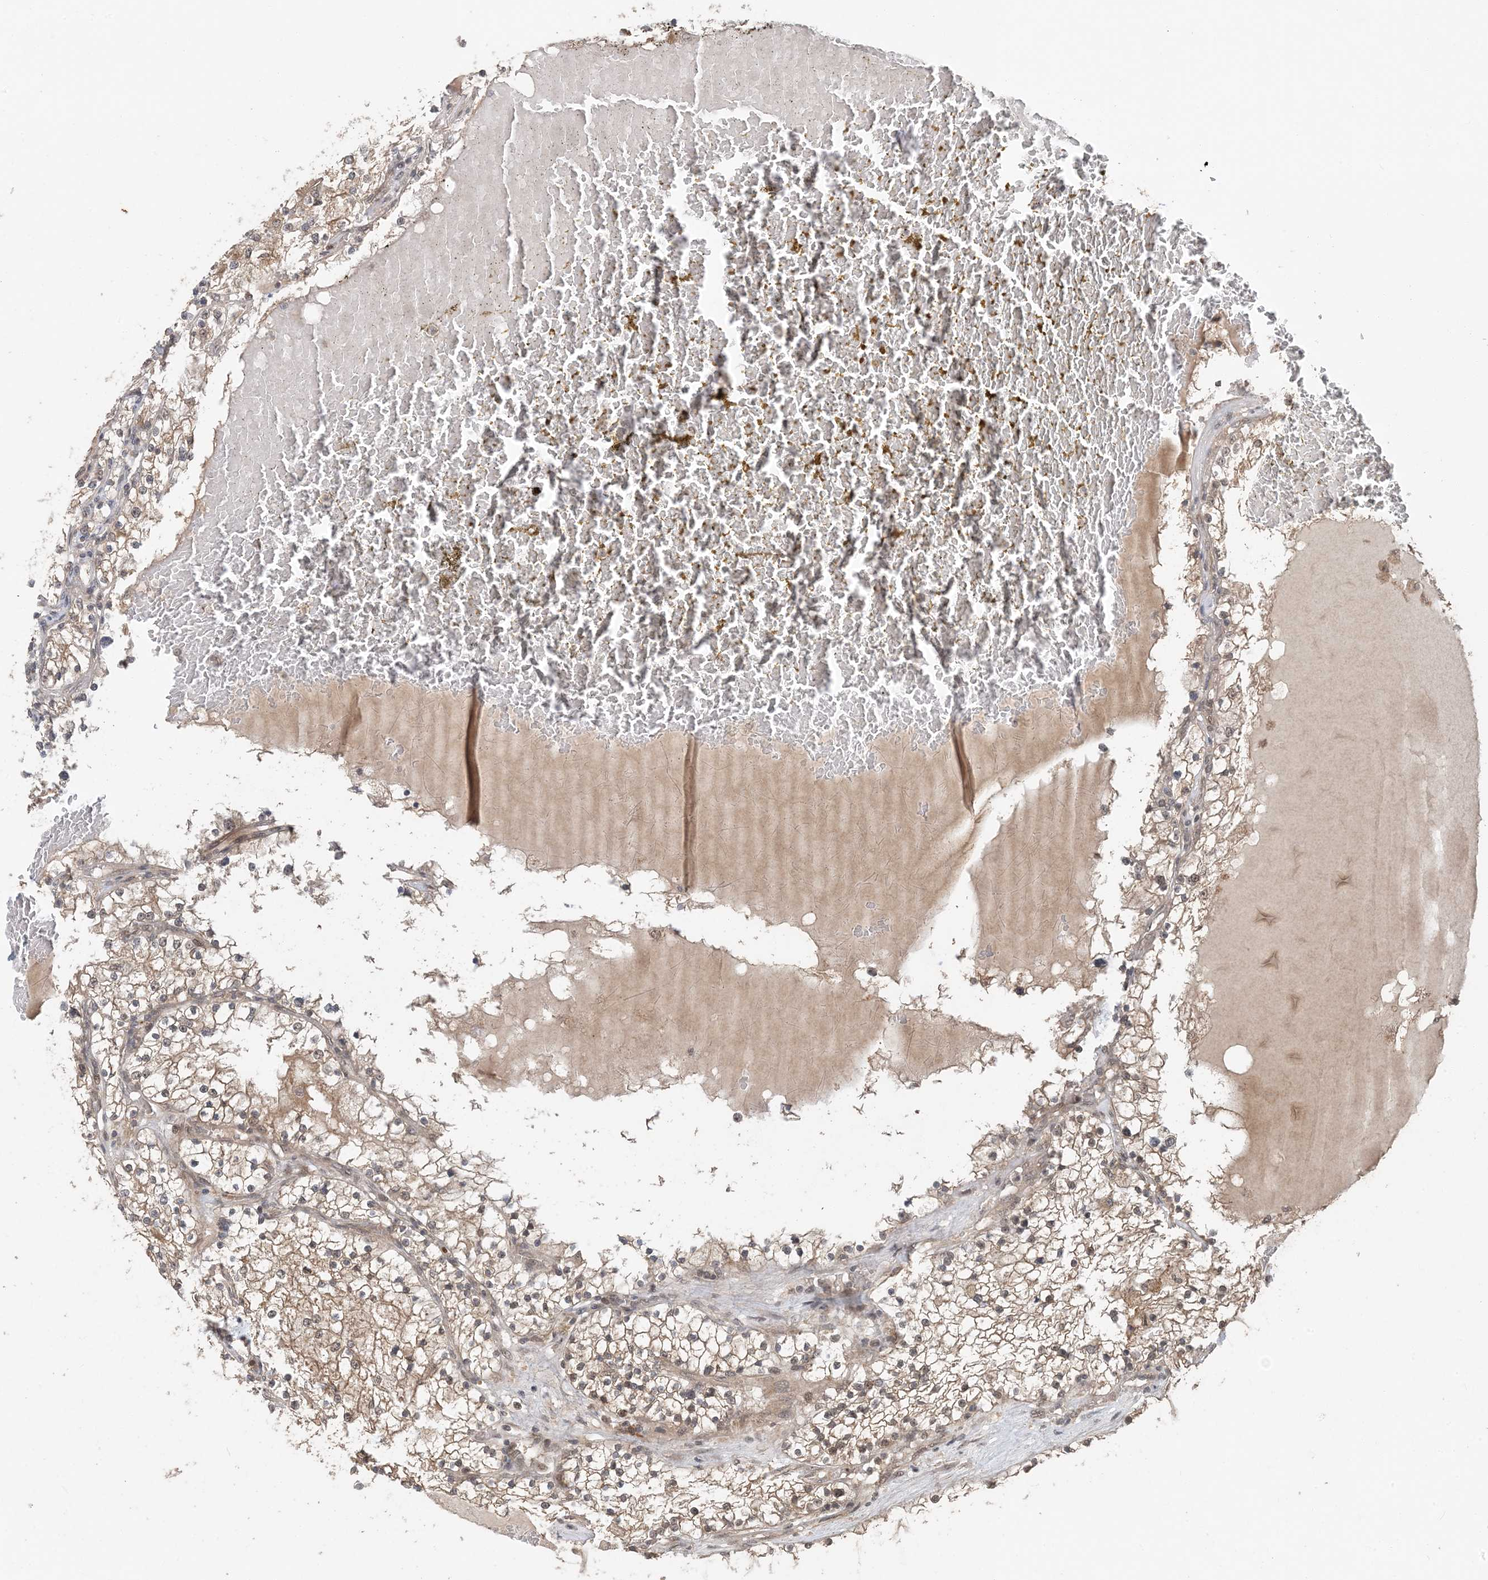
{"staining": {"intensity": "moderate", "quantity": ">75%", "location": "cytoplasmic/membranous,nuclear"}, "tissue": "renal cancer", "cell_type": "Tumor cells", "image_type": "cancer", "snomed": [{"axis": "morphology", "description": "Normal tissue, NOS"}, {"axis": "morphology", "description": "Adenocarcinoma, NOS"}, {"axis": "topography", "description": "Kidney"}], "caption": "Renal cancer stained for a protein reveals moderate cytoplasmic/membranous and nuclear positivity in tumor cells.", "gene": "ATP13A2", "patient": {"sex": "male", "age": 68}}